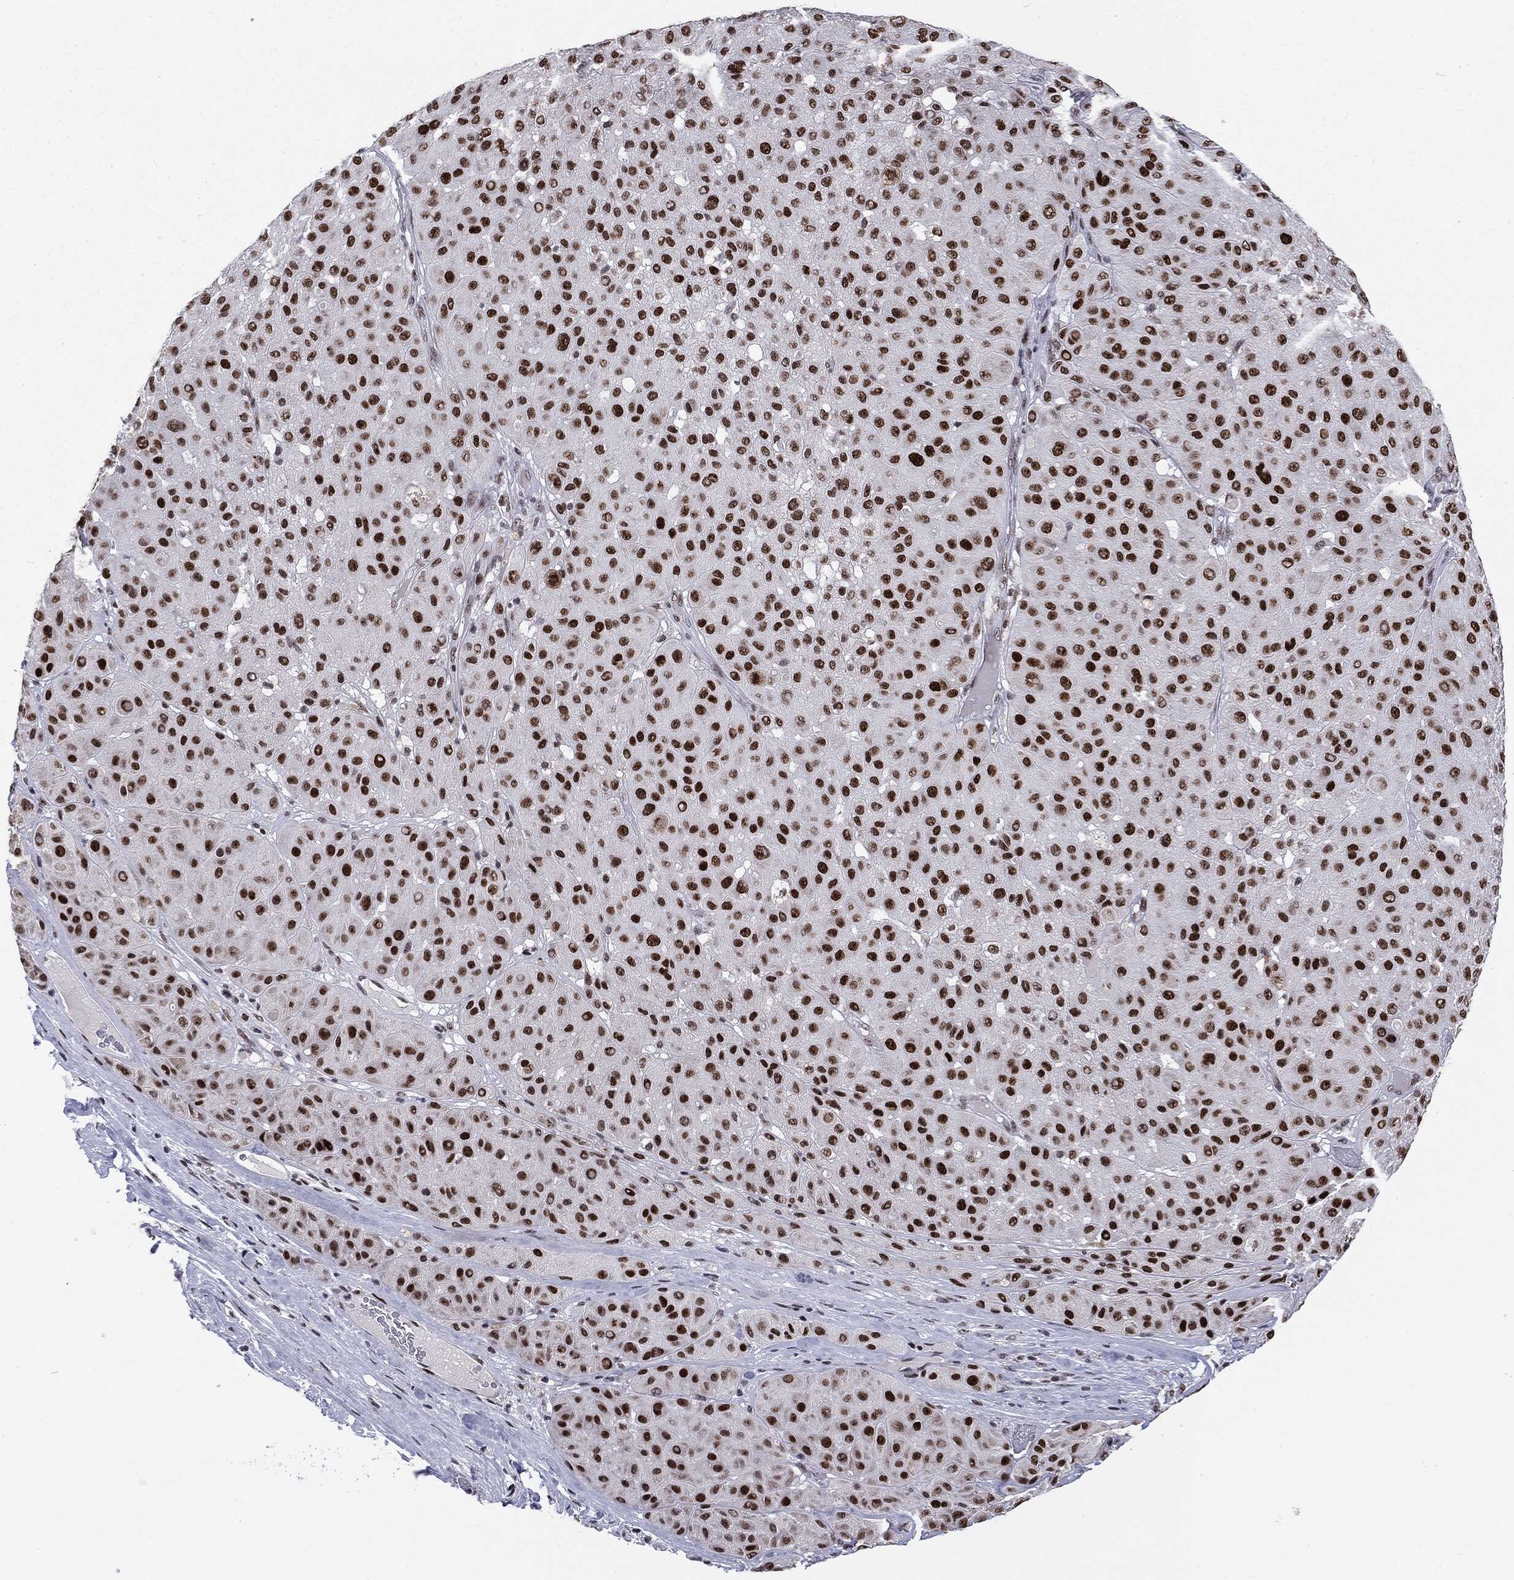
{"staining": {"intensity": "strong", "quantity": ">75%", "location": "nuclear"}, "tissue": "melanoma", "cell_type": "Tumor cells", "image_type": "cancer", "snomed": [{"axis": "morphology", "description": "Malignant melanoma, Metastatic site"}, {"axis": "topography", "description": "Smooth muscle"}], "caption": "Malignant melanoma (metastatic site) tissue shows strong nuclear staining in approximately >75% of tumor cells Using DAB (brown) and hematoxylin (blue) stains, captured at high magnification using brightfield microscopy.", "gene": "MDC1", "patient": {"sex": "male", "age": 41}}